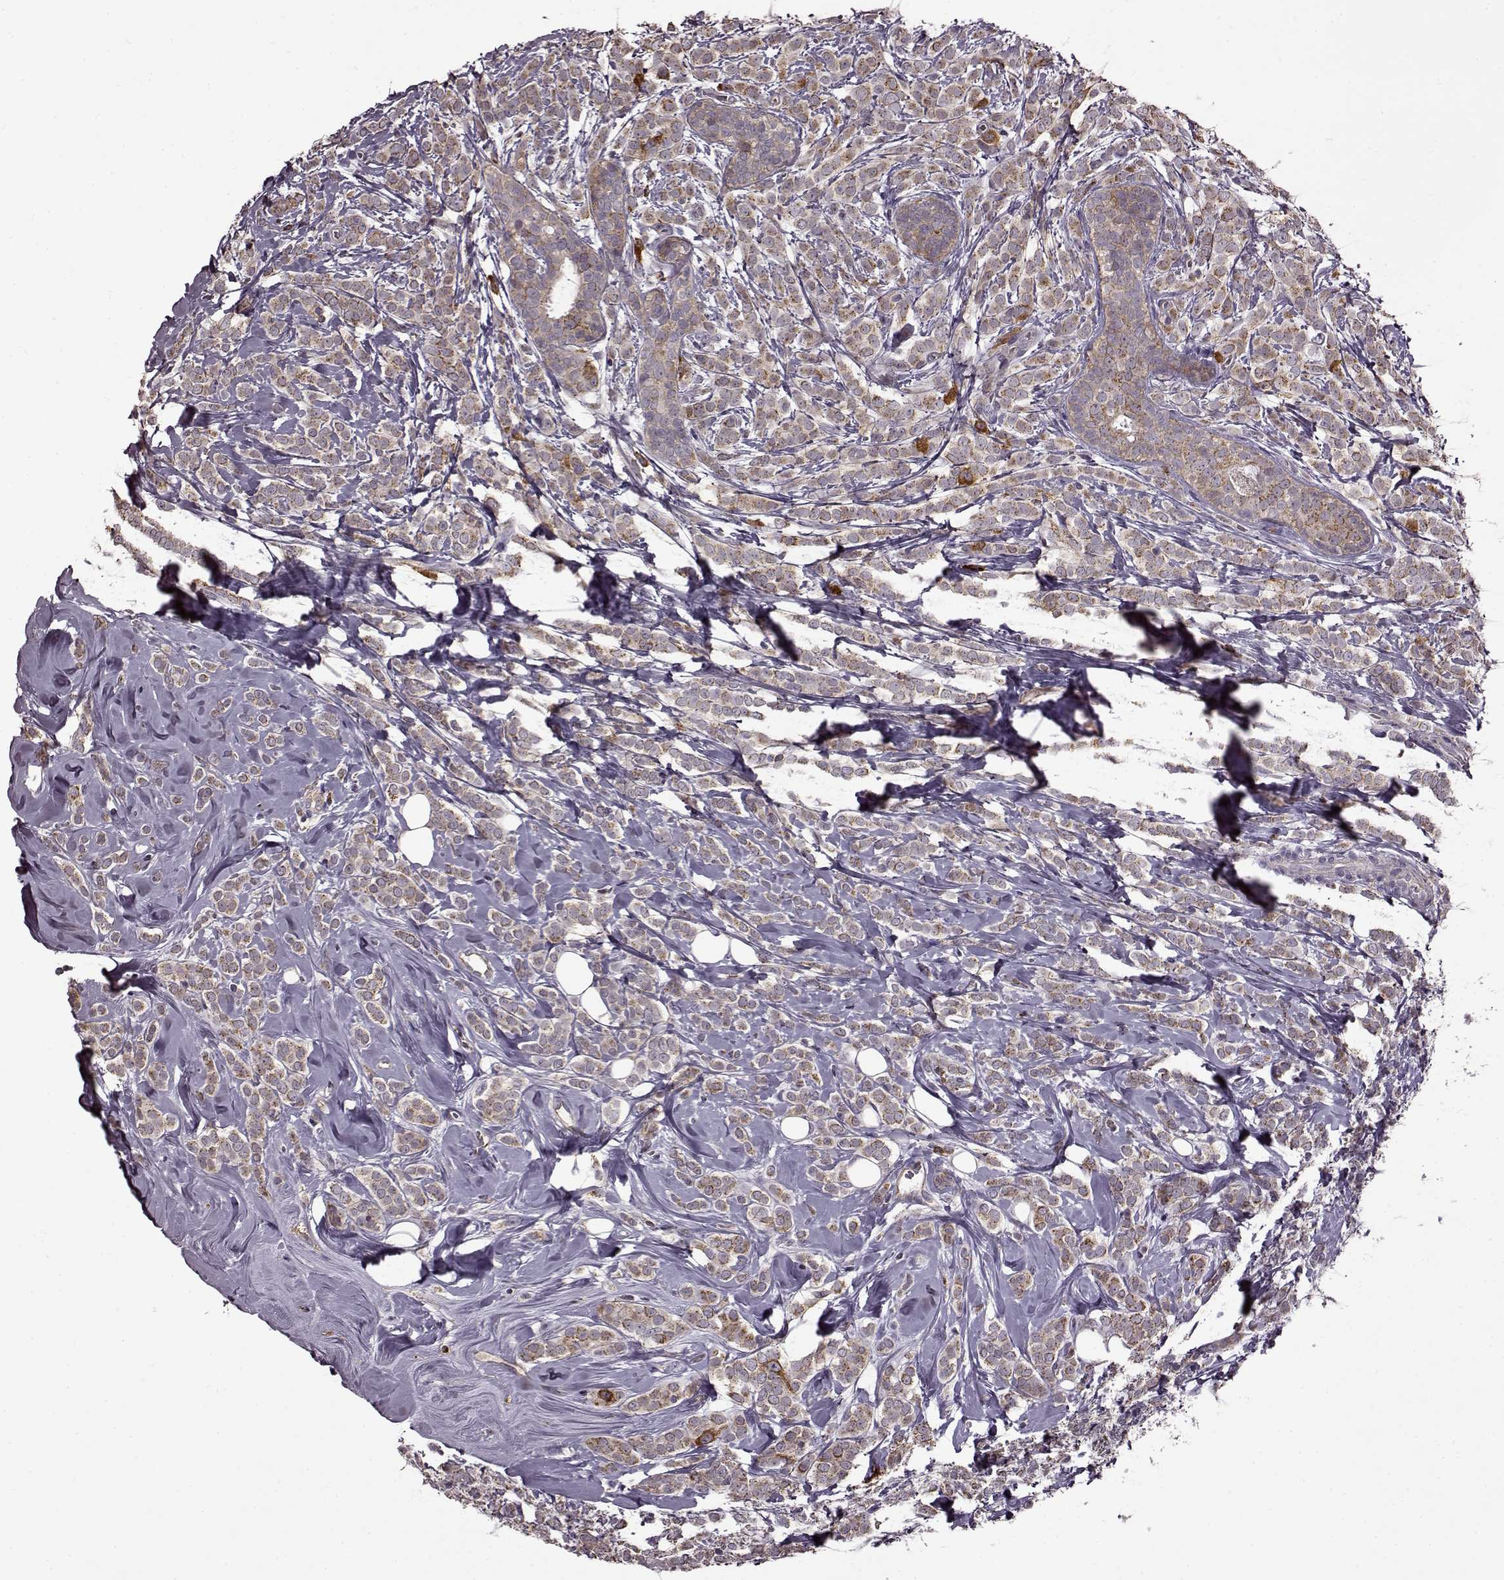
{"staining": {"intensity": "weak", "quantity": ">75%", "location": "cytoplasmic/membranous"}, "tissue": "breast cancer", "cell_type": "Tumor cells", "image_type": "cancer", "snomed": [{"axis": "morphology", "description": "Lobular carcinoma"}, {"axis": "topography", "description": "Breast"}], "caption": "Breast lobular carcinoma tissue shows weak cytoplasmic/membranous staining in about >75% of tumor cells", "gene": "MTSS1", "patient": {"sex": "female", "age": 49}}